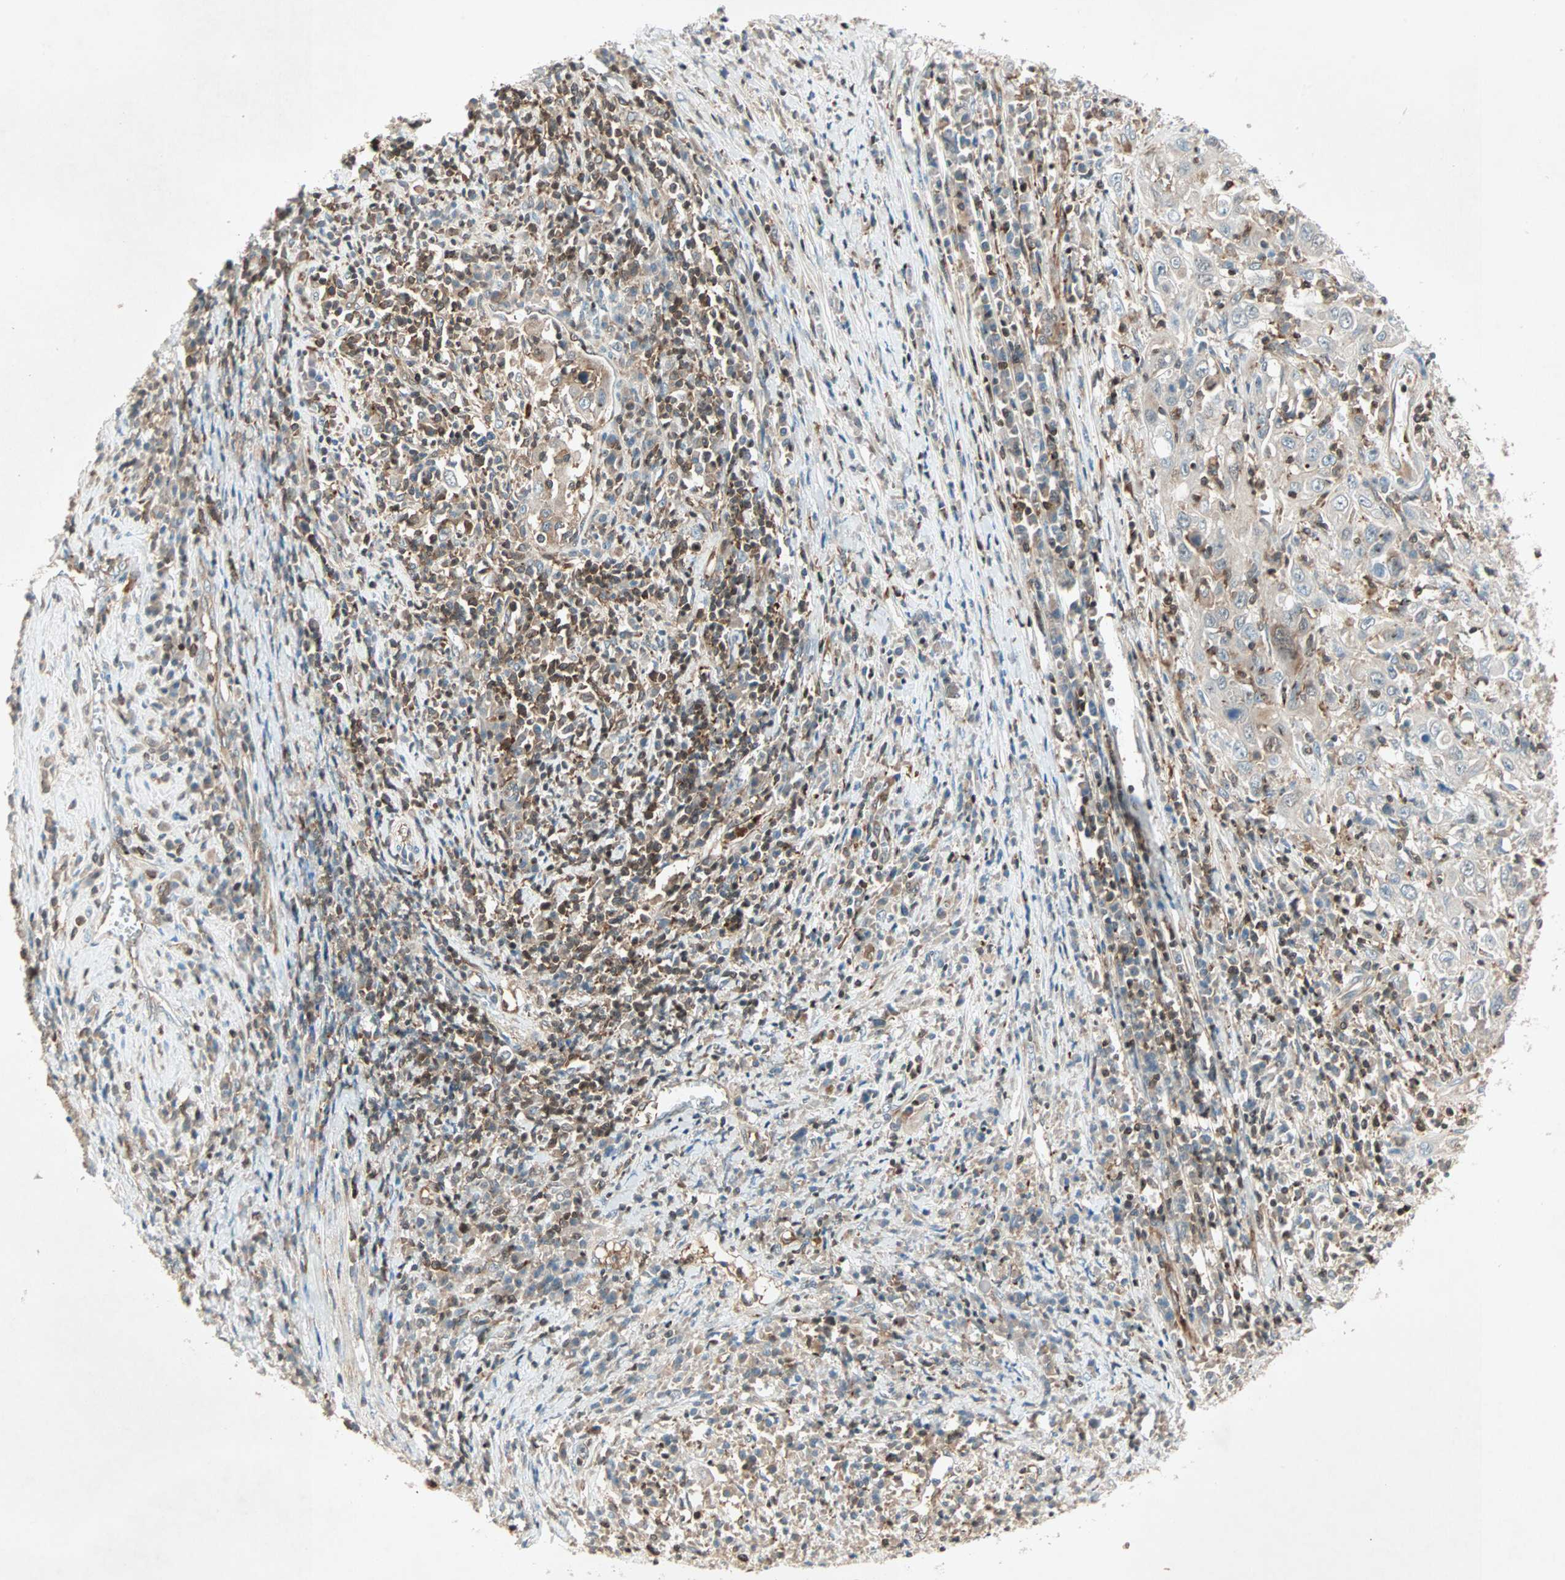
{"staining": {"intensity": "weak", "quantity": ">75%", "location": "cytoplasmic/membranous"}, "tissue": "cervical cancer", "cell_type": "Tumor cells", "image_type": "cancer", "snomed": [{"axis": "morphology", "description": "Squamous cell carcinoma, NOS"}, {"axis": "topography", "description": "Cervix"}], "caption": "The immunohistochemical stain shows weak cytoplasmic/membranous expression in tumor cells of cervical squamous cell carcinoma tissue.", "gene": "TEC", "patient": {"sex": "female", "age": 46}}